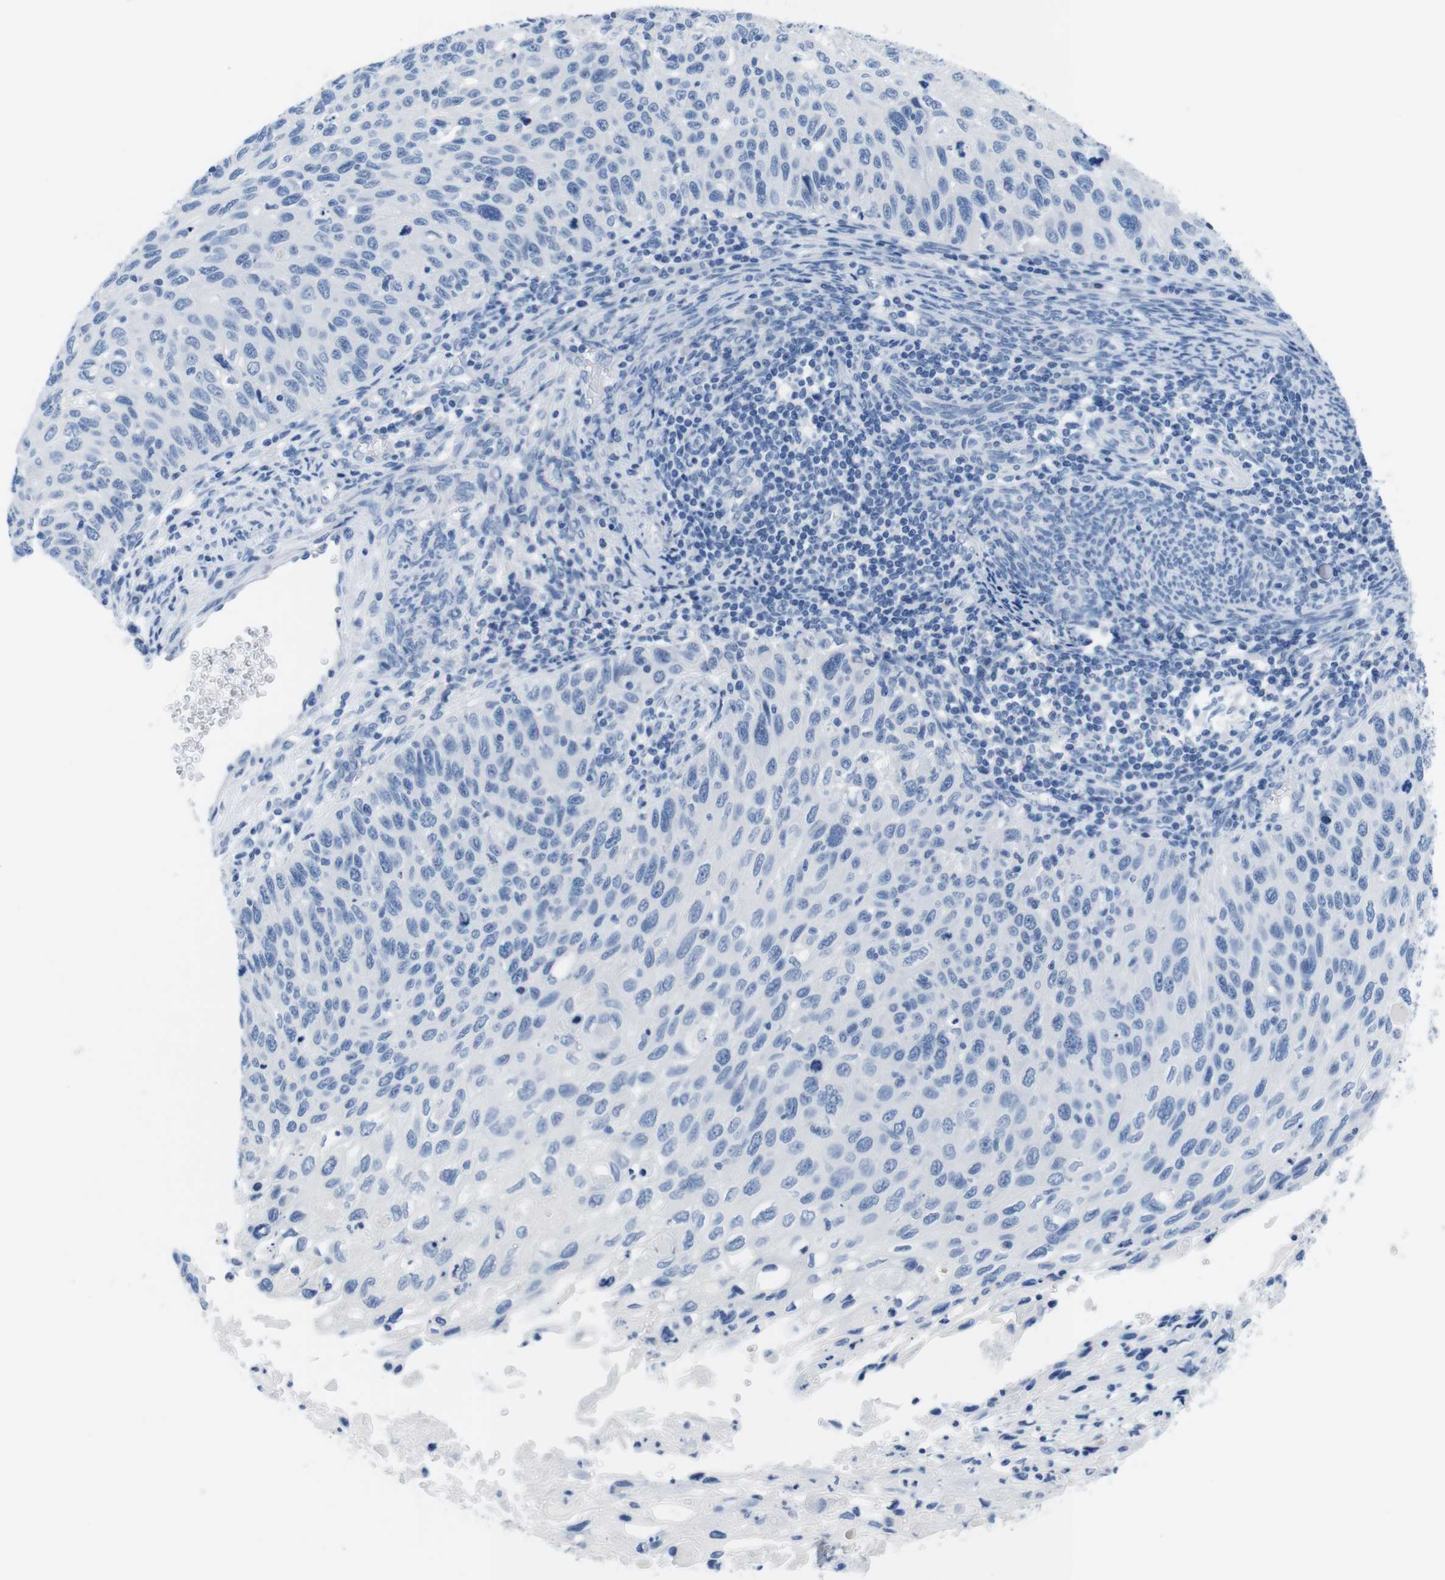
{"staining": {"intensity": "negative", "quantity": "none", "location": "none"}, "tissue": "cervical cancer", "cell_type": "Tumor cells", "image_type": "cancer", "snomed": [{"axis": "morphology", "description": "Squamous cell carcinoma, NOS"}, {"axis": "topography", "description": "Cervix"}], "caption": "Tumor cells are negative for protein expression in human squamous cell carcinoma (cervical).", "gene": "MAP6", "patient": {"sex": "female", "age": 70}}